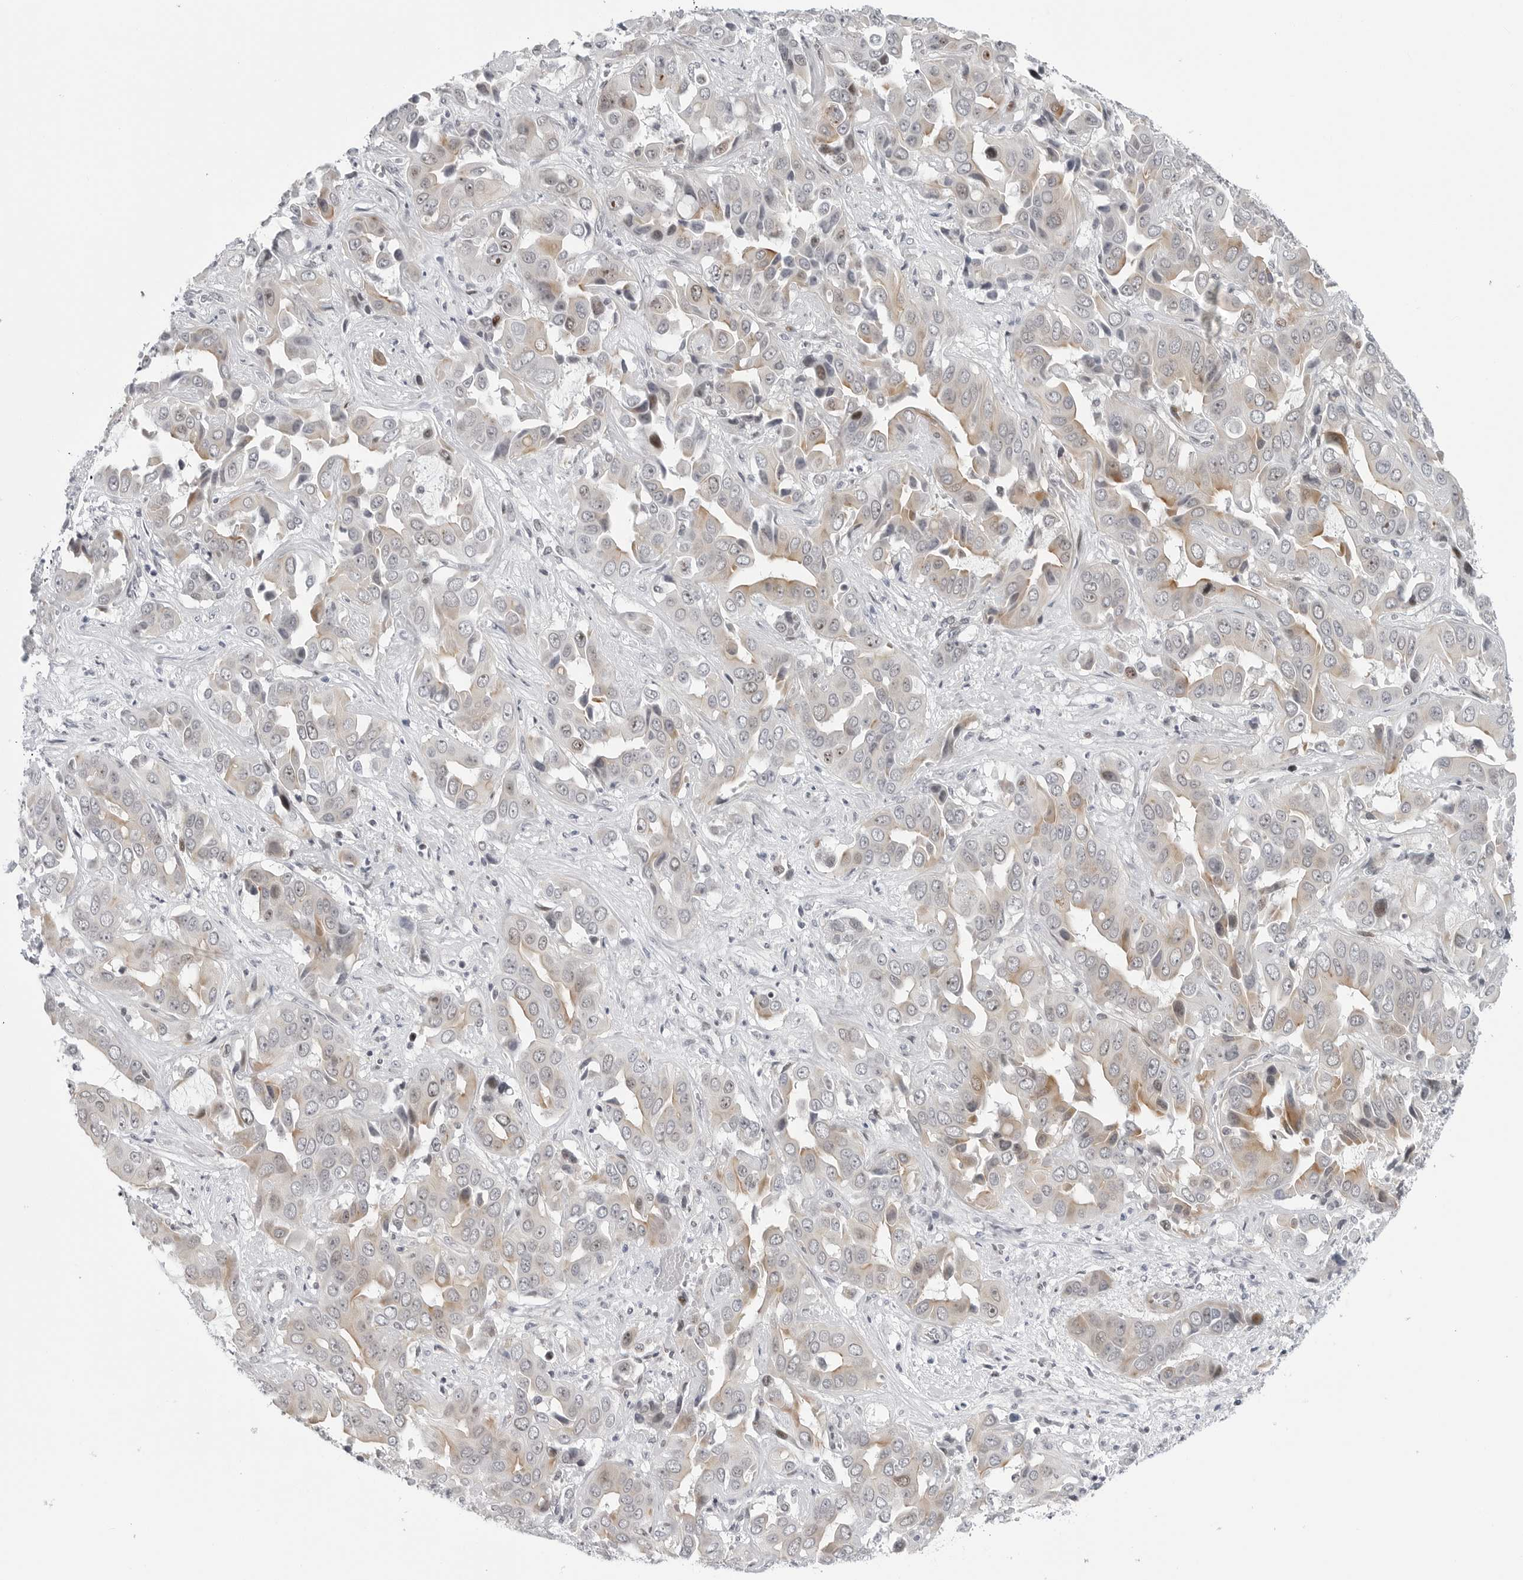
{"staining": {"intensity": "weak", "quantity": "<25%", "location": "nuclear"}, "tissue": "liver cancer", "cell_type": "Tumor cells", "image_type": "cancer", "snomed": [{"axis": "morphology", "description": "Cholangiocarcinoma"}, {"axis": "topography", "description": "Liver"}], "caption": "Tumor cells are negative for brown protein staining in cholangiocarcinoma (liver).", "gene": "FAM135B", "patient": {"sex": "female", "age": 52}}